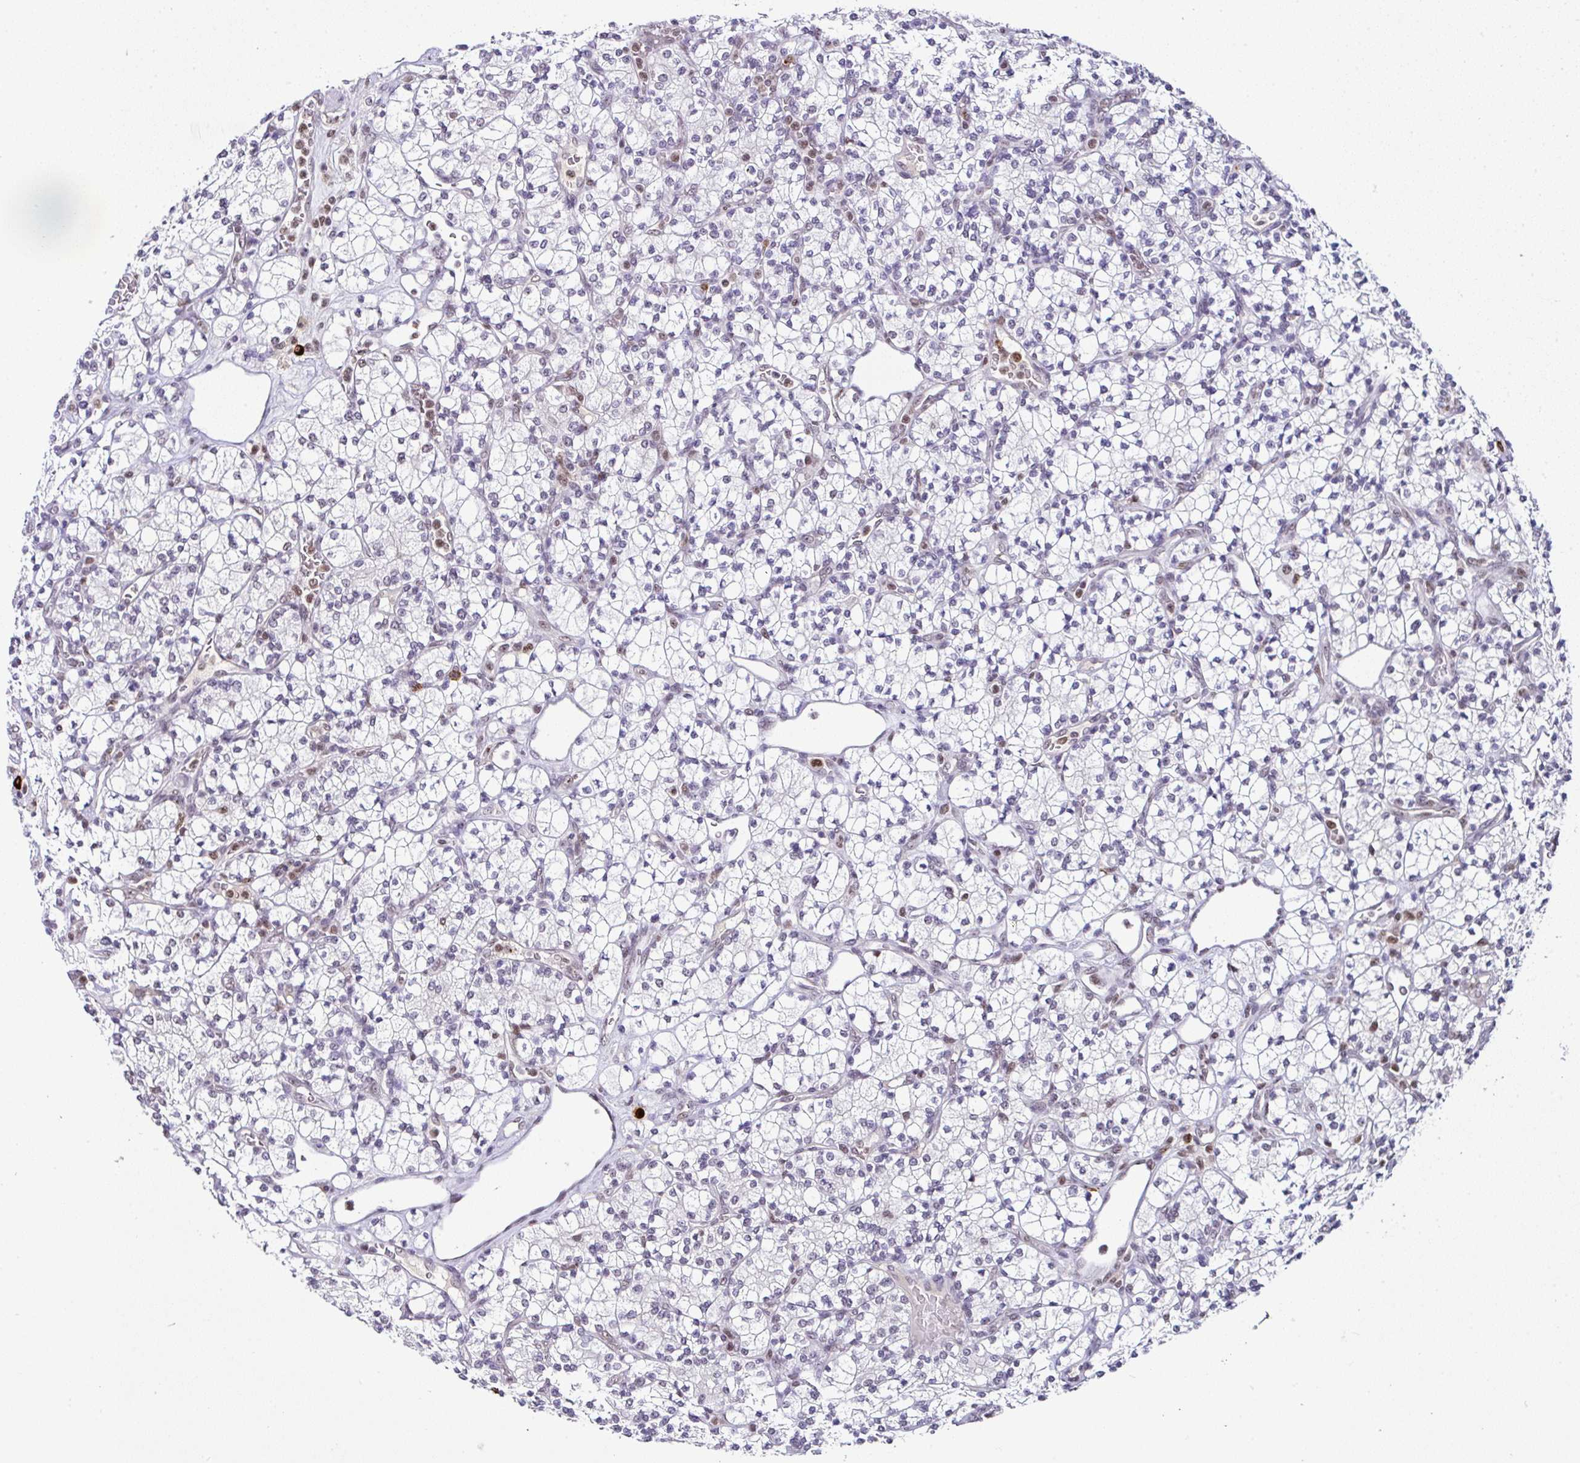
{"staining": {"intensity": "weak", "quantity": "<25%", "location": "nuclear"}, "tissue": "renal cancer", "cell_type": "Tumor cells", "image_type": "cancer", "snomed": [{"axis": "morphology", "description": "Adenocarcinoma, NOS"}, {"axis": "topography", "description": "Kidney"}], "caption": "This is an immunohistochemistry (IHC) image of human renal cancer (adenocarcinoma). There is no staining in tumor cells.", "gene": "PTPN2", "patient": {"sex": "male", "age": 77}}